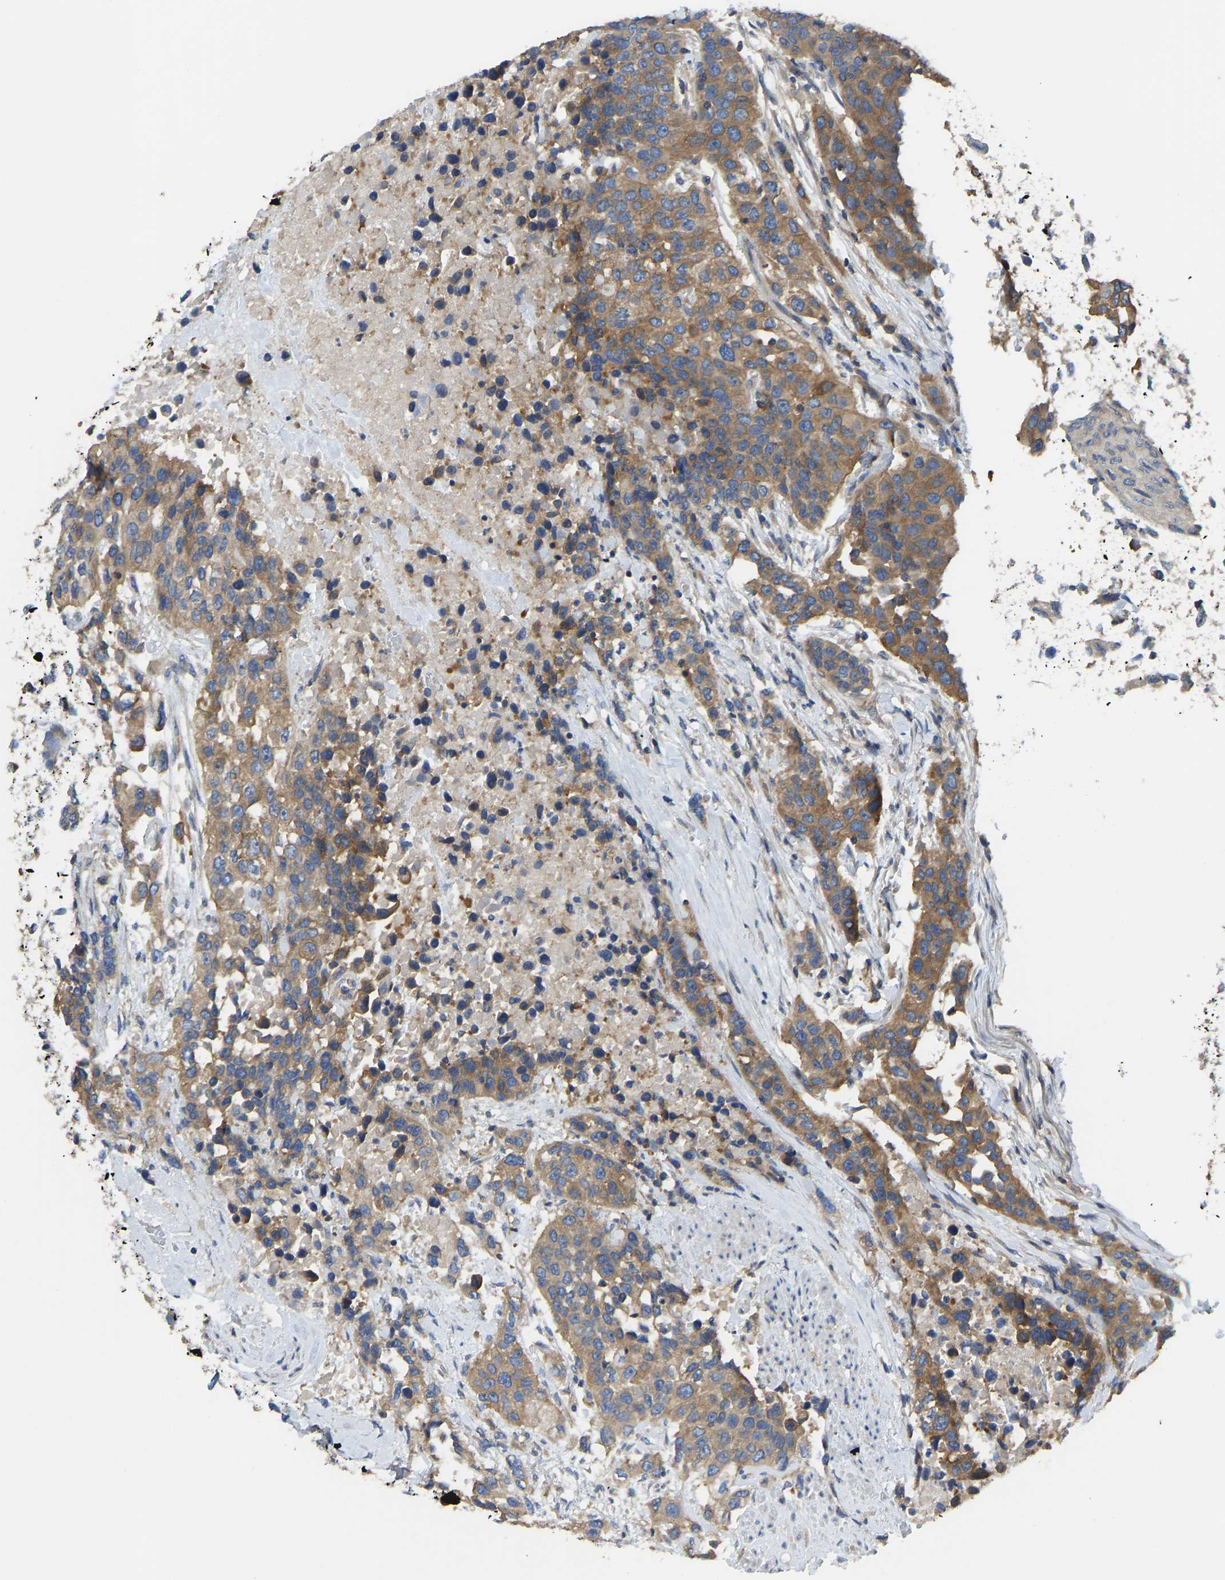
{"staining": {"intensity": "moderate", "quantity": ">75%", "location": "cytoplasmic/membranous"}, "tissue": "urothelial cancer", "cell_type": "Tumor cells", "image_type": "cancer", "snomed": [{"axis": "morphology", "description": "Urothelial carcinoma, High grade"}, {"axis": "topography", "description": "Urinary bladder"}], "caption": "High-grade urothelial carcinoma tissue reveals moderate cytoplasmic/membranous expression in about >75% of tumor cells", "gene": "PPP3CA", "patient": {"sex": "female", "age": 80}}